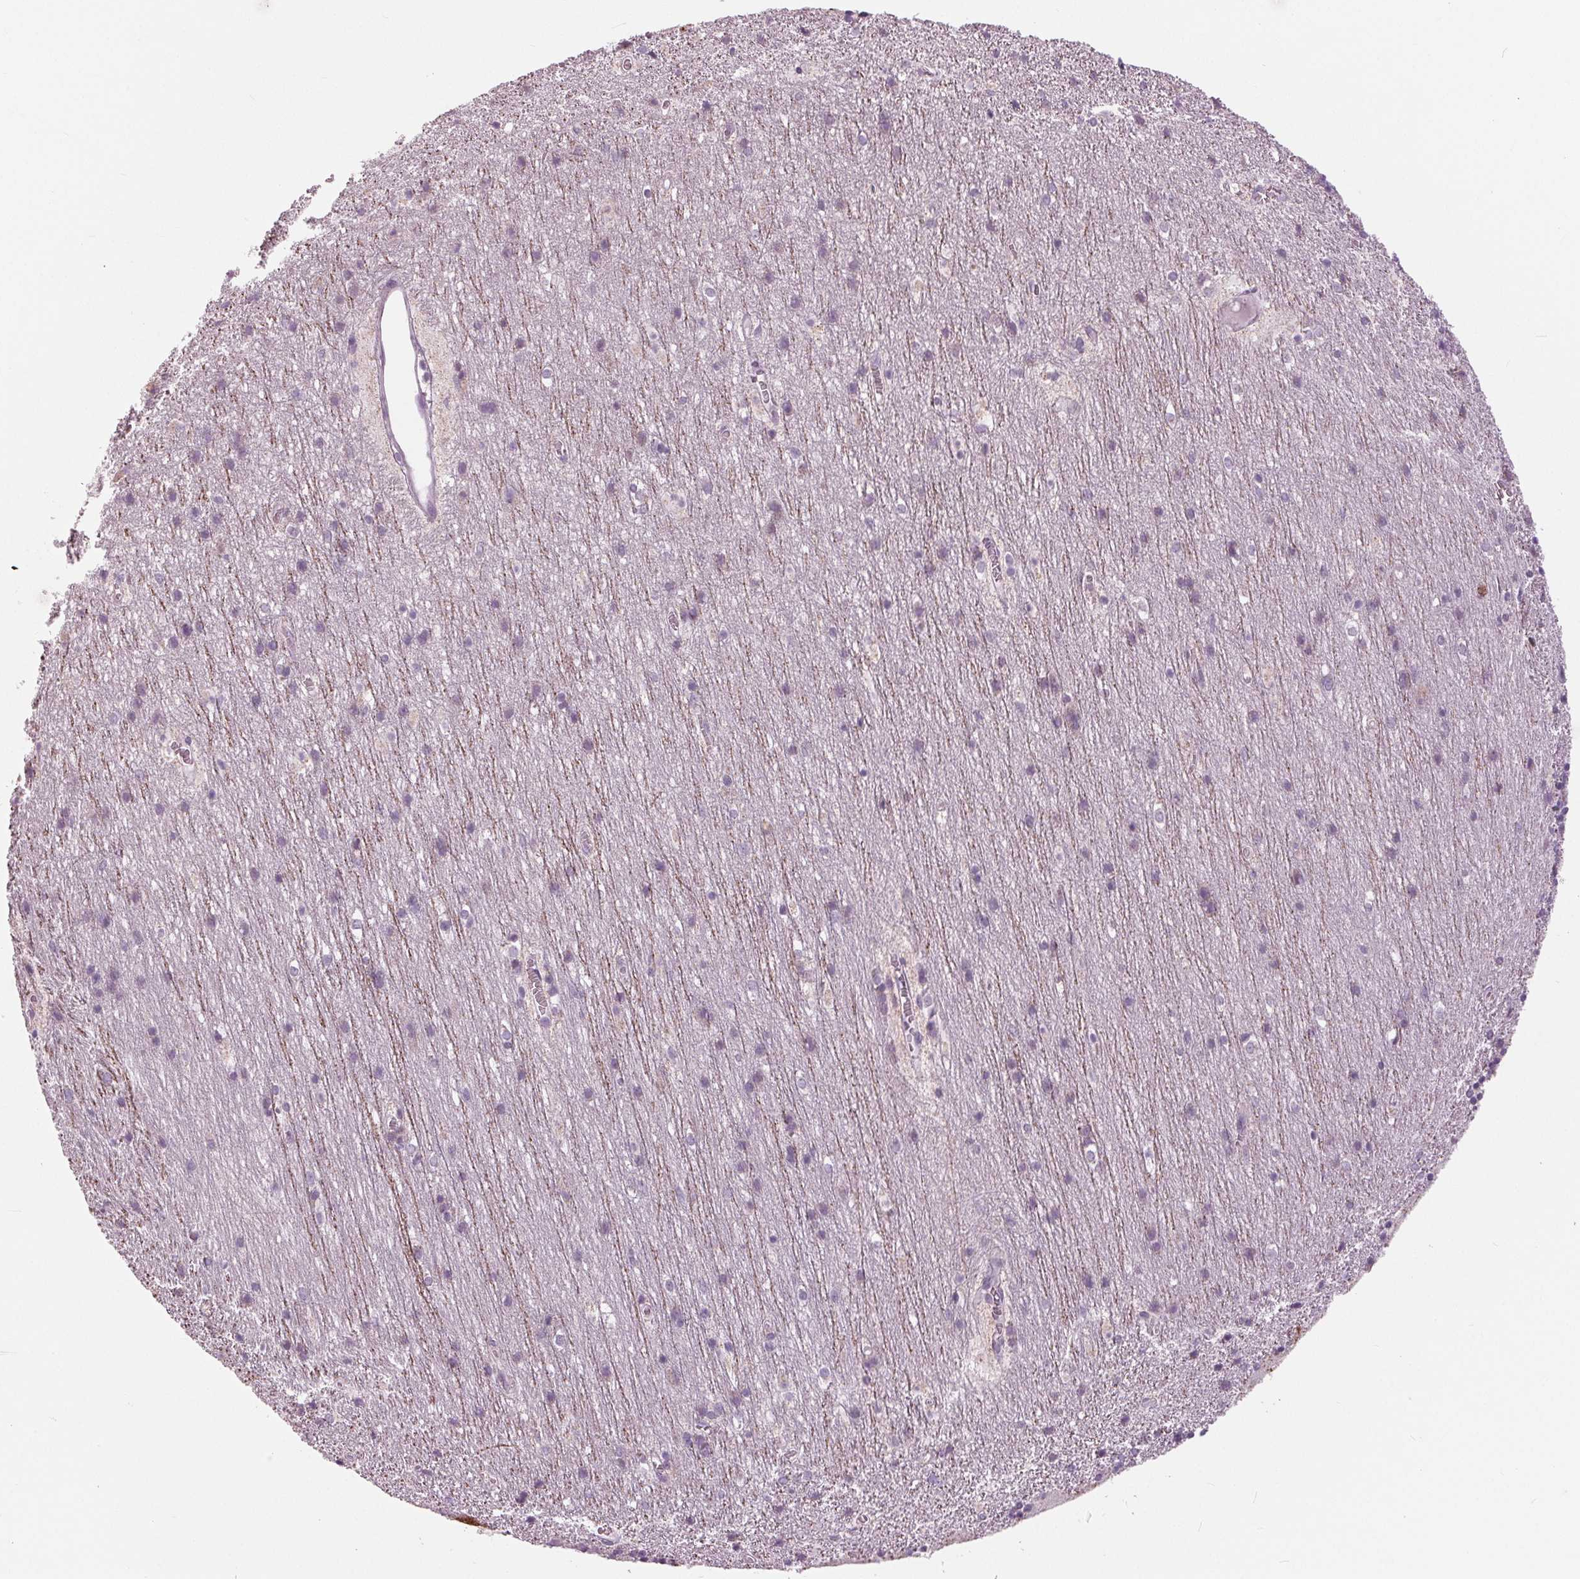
{"staining": {"intensity": "negative", "quantity": "none", "location": "none"}, "tissue": "cerebellum", "cell_type": "Cells in granular layer", "image_type": "normal", "snomed": [{"axis": "morphology", "description": "Normal tissue, NOS"}, {"axis": "topography", "description": "Cerebellum"}], "caption": "High power microscopy image of an immunohistochemistry (IHC) micrograph of benign cerebellum, revealing no significant positivity in cells in granular layer.", "gene": "SAMD4A", "patient": {"sex": "male", "age": 70}}